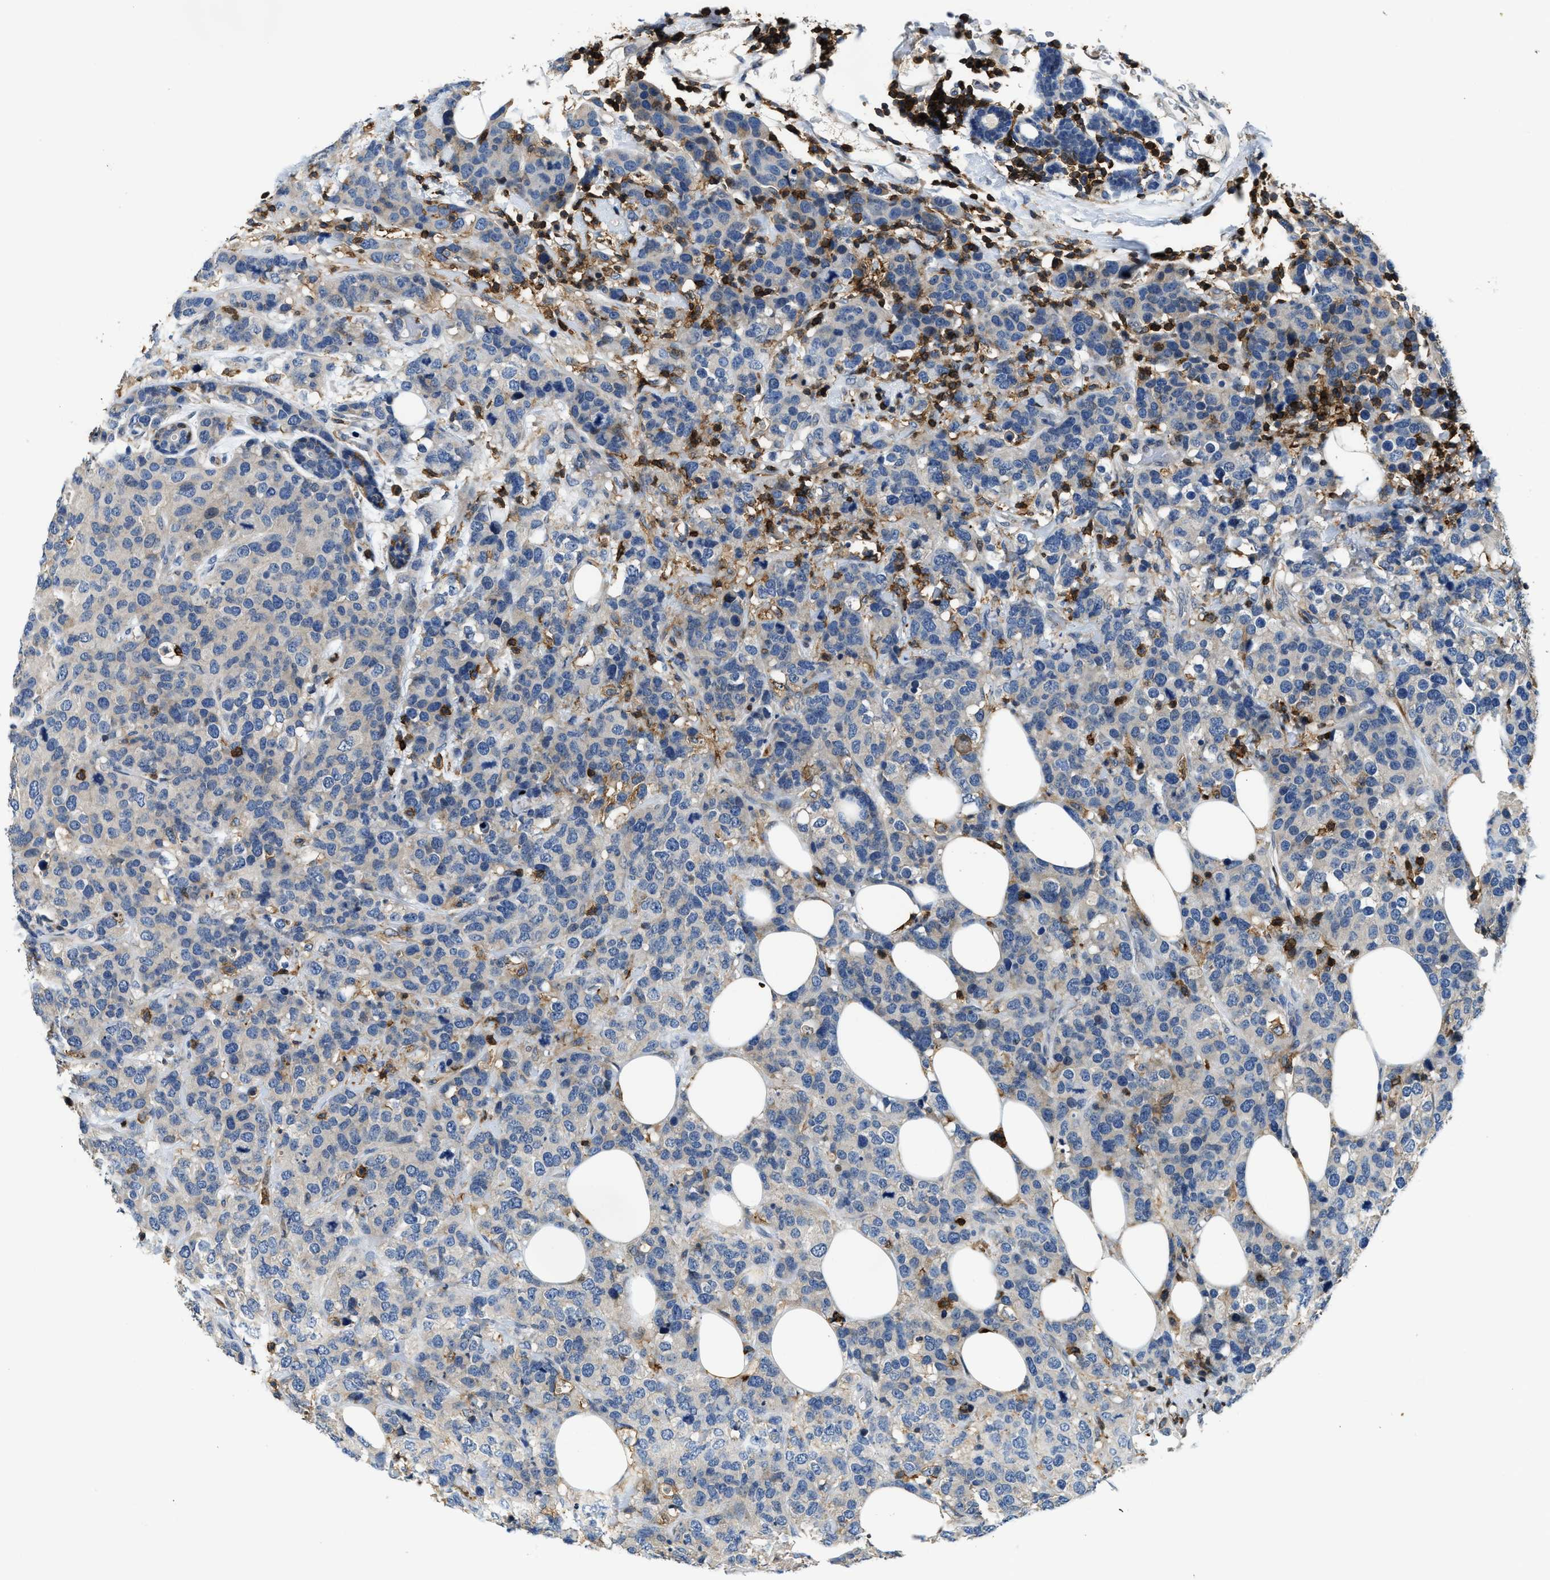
{"staining": {"intensity": "negative", "quantity": "none", "location": "none"}, "tissue": "breast cancer", "cell_type": "Tumor cells", "image_type": "cancer", "snomed": [{"axis": "morphology", "description": "Lobular carcinoma"}, {"axis": "topography", "description": "Breast"}], "caption": "The photomicrograph reveals no significant expression in tumor cells of lobular carcinoma (breast).", "gene": "MYO1G", "patient": {"sex": "female", "age": 59}}